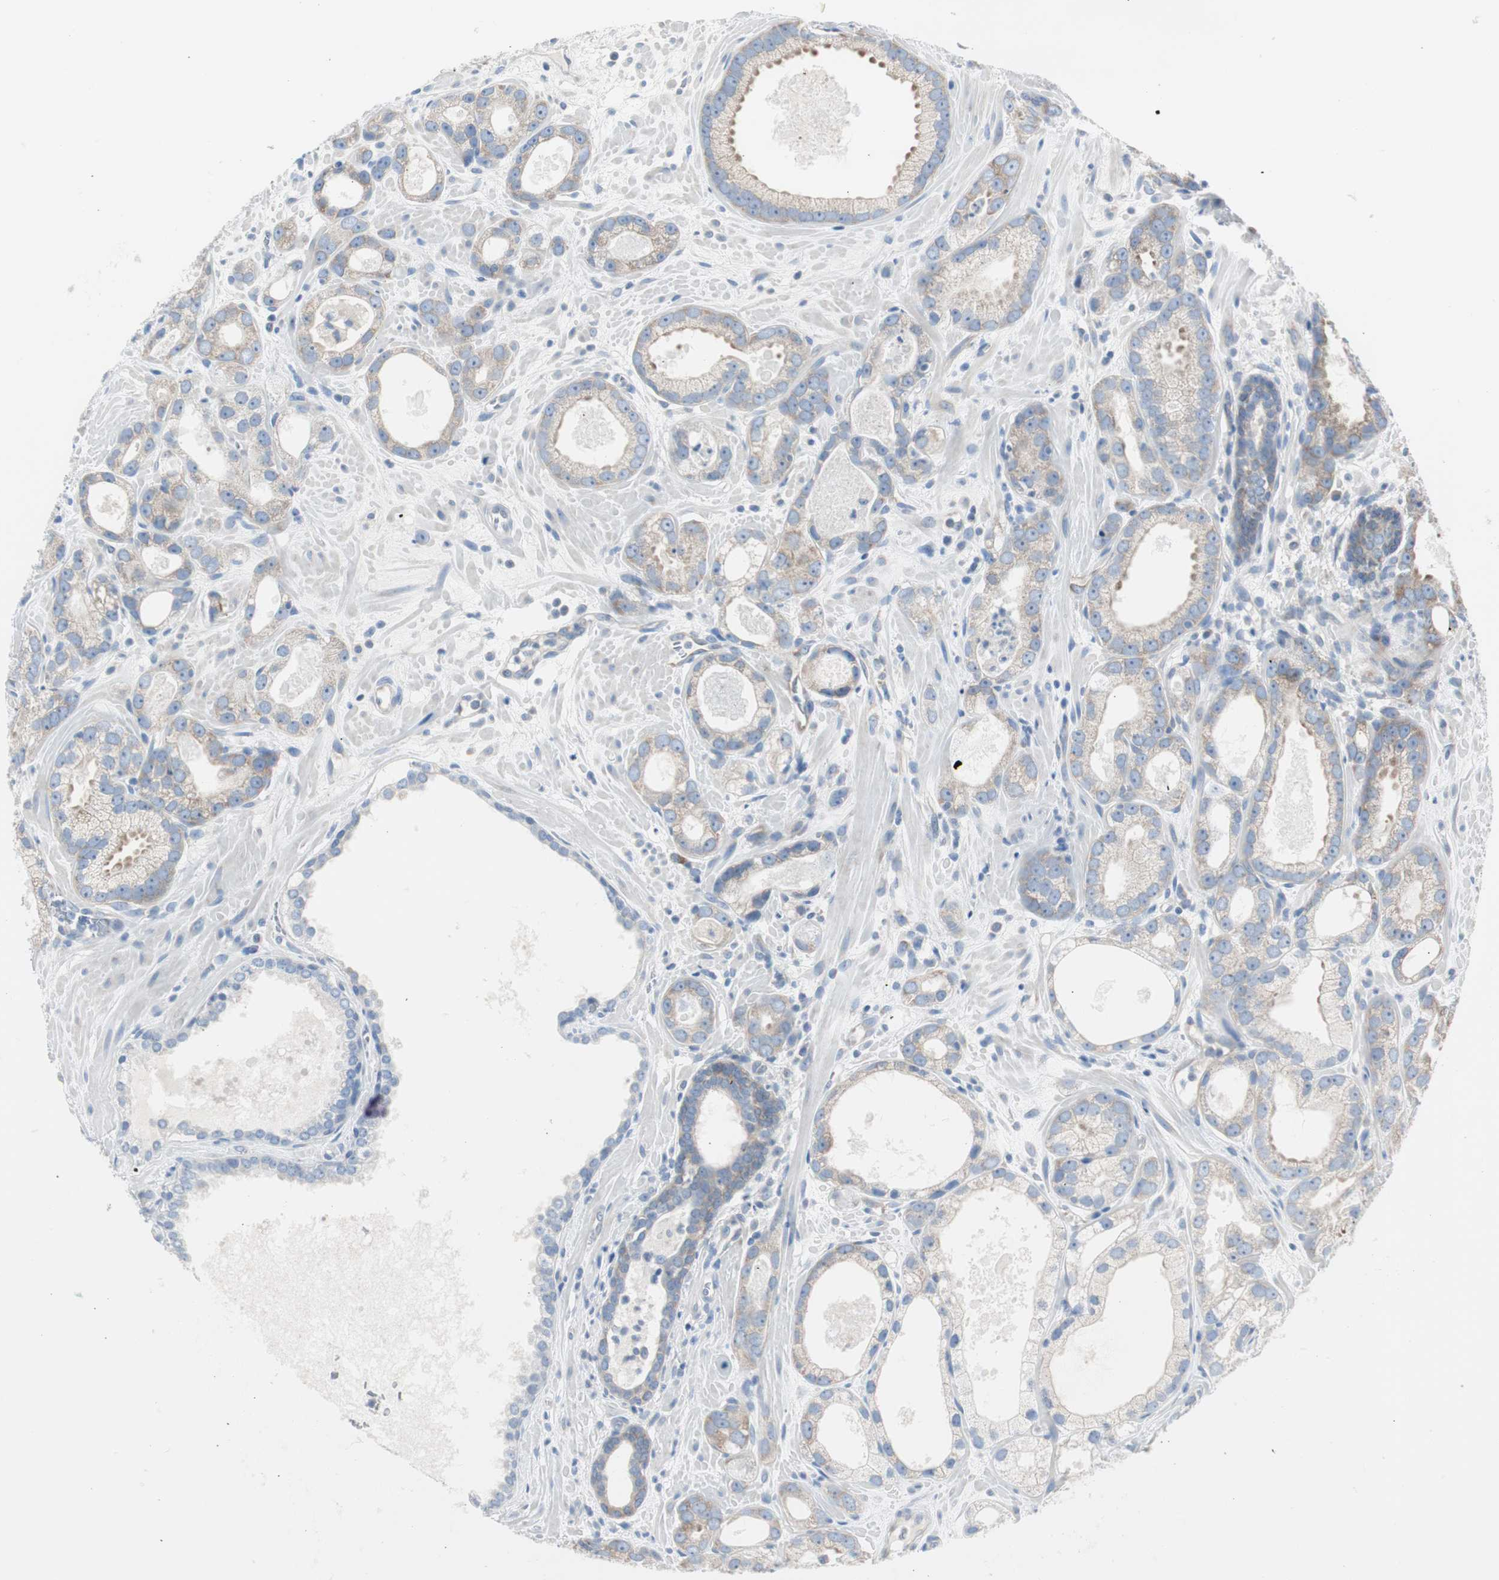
{"staining": {"intensity": "weak", "quantity": ">75%", "location": "cytoplasmic/membranous"}, "tissue": "prostate cancer", "cell_type": "Tumor cells", "image_type": "cancer", "snomed": [{"axis": "morphology", "description": "Adenocarcinoma, Low grade"}, {"axis": "topography", "description": "Prostate"}], "caption": "This image demonstrates immunohistochemistry staining of human prostate cancer, with low weak cytoplasmic/membranous staining in about >75% of tumor cells.", "gene": "RPS12", "patient": {"sex": "male", "age": 57}}